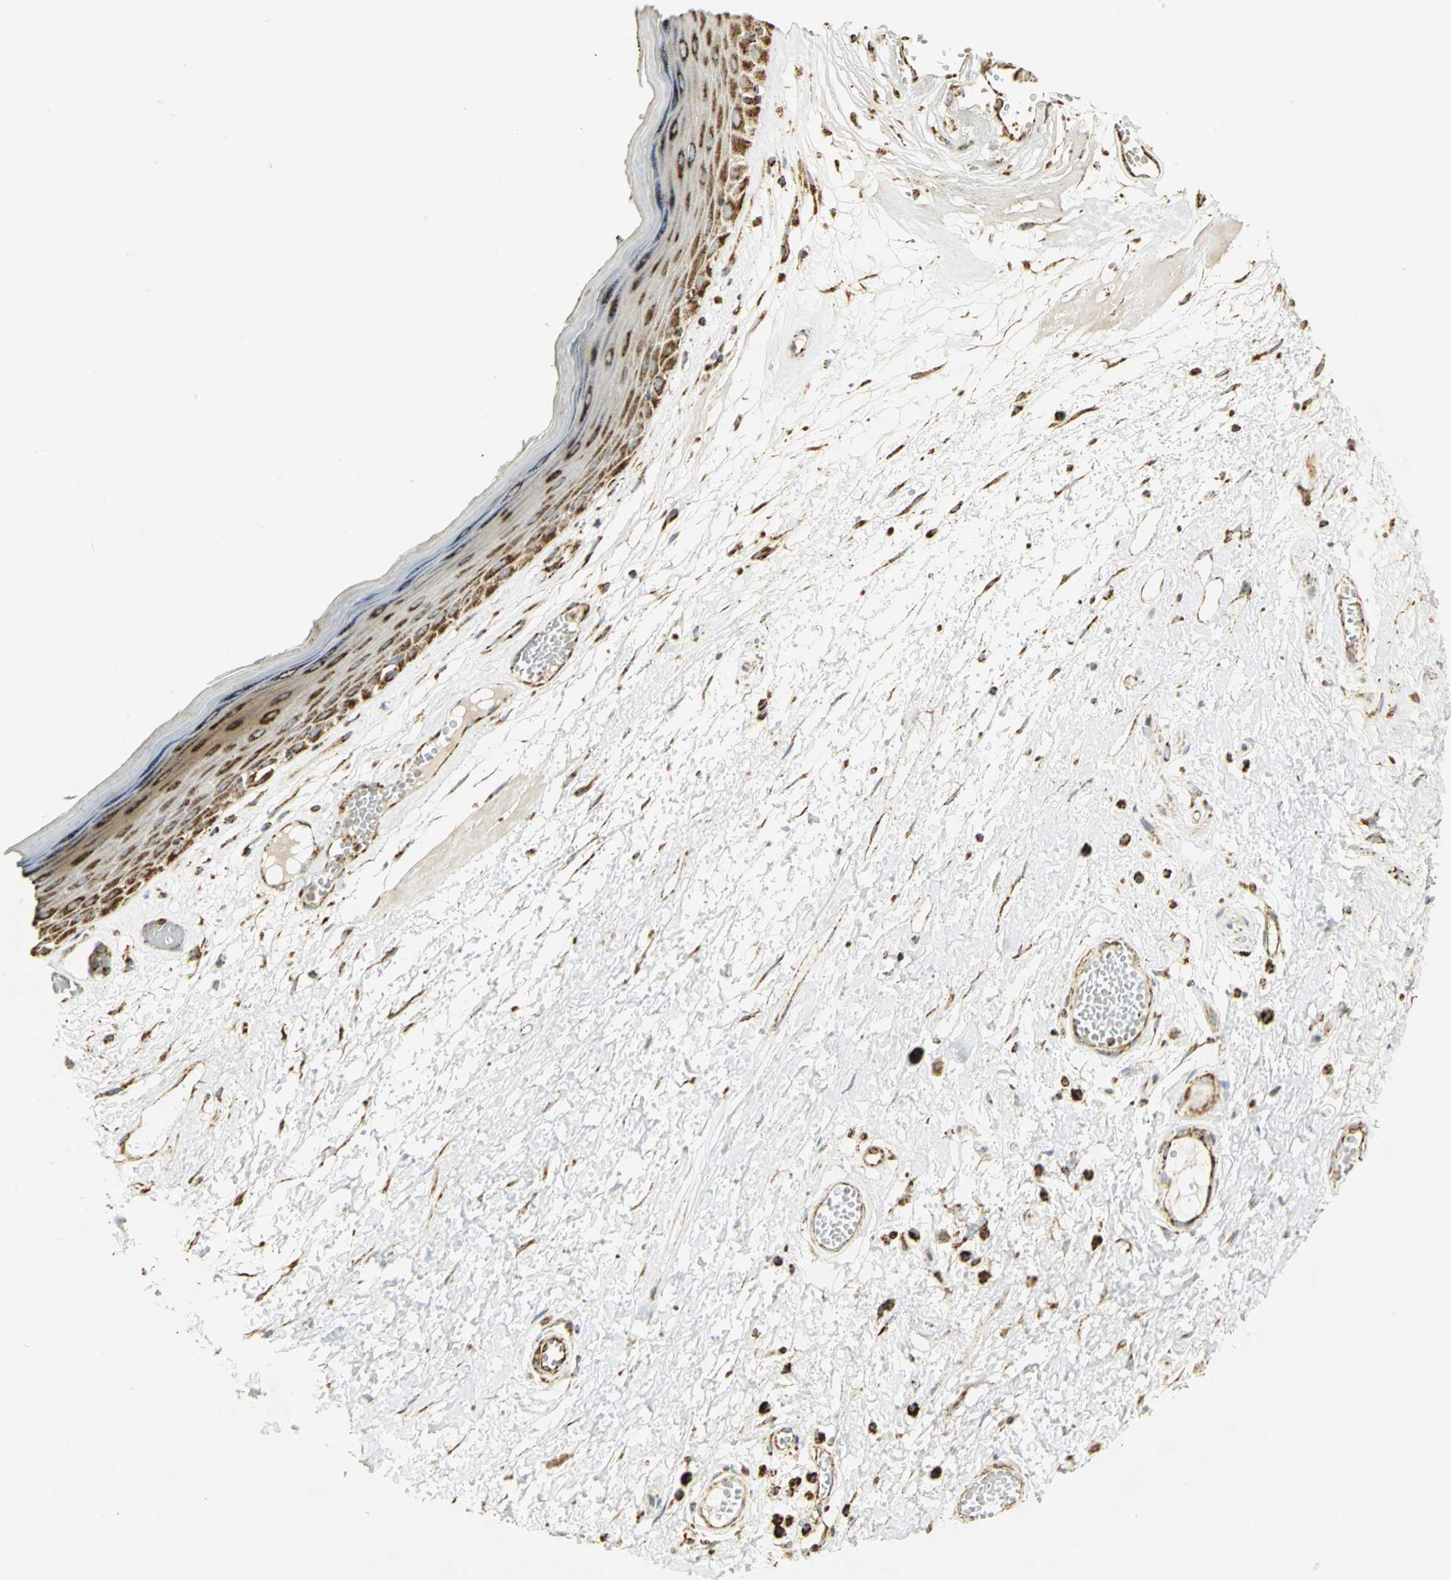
{"staining": {"intensity": "strong", "quantity": ">75%", "location": "cytoplasmic/membranous"}, "tissue": "skin", "cell_type": "Epidermal cells", "image_type": "normal", "snomed": [{"axis": "morphology", "description": "Normal tissue, NOS"}, {"axis": "morphology", "description": "Inflammation, NOS"}, {"axis": "topography", "description": "Vulva"}], "caption": "Skin stained with a brown dye shows strong cytoplasmic/membranous positive positivity in approximately >75% of epidermal cells.", "gene": "VDAC1", "patient": {"sex": "female", "age": 84}}